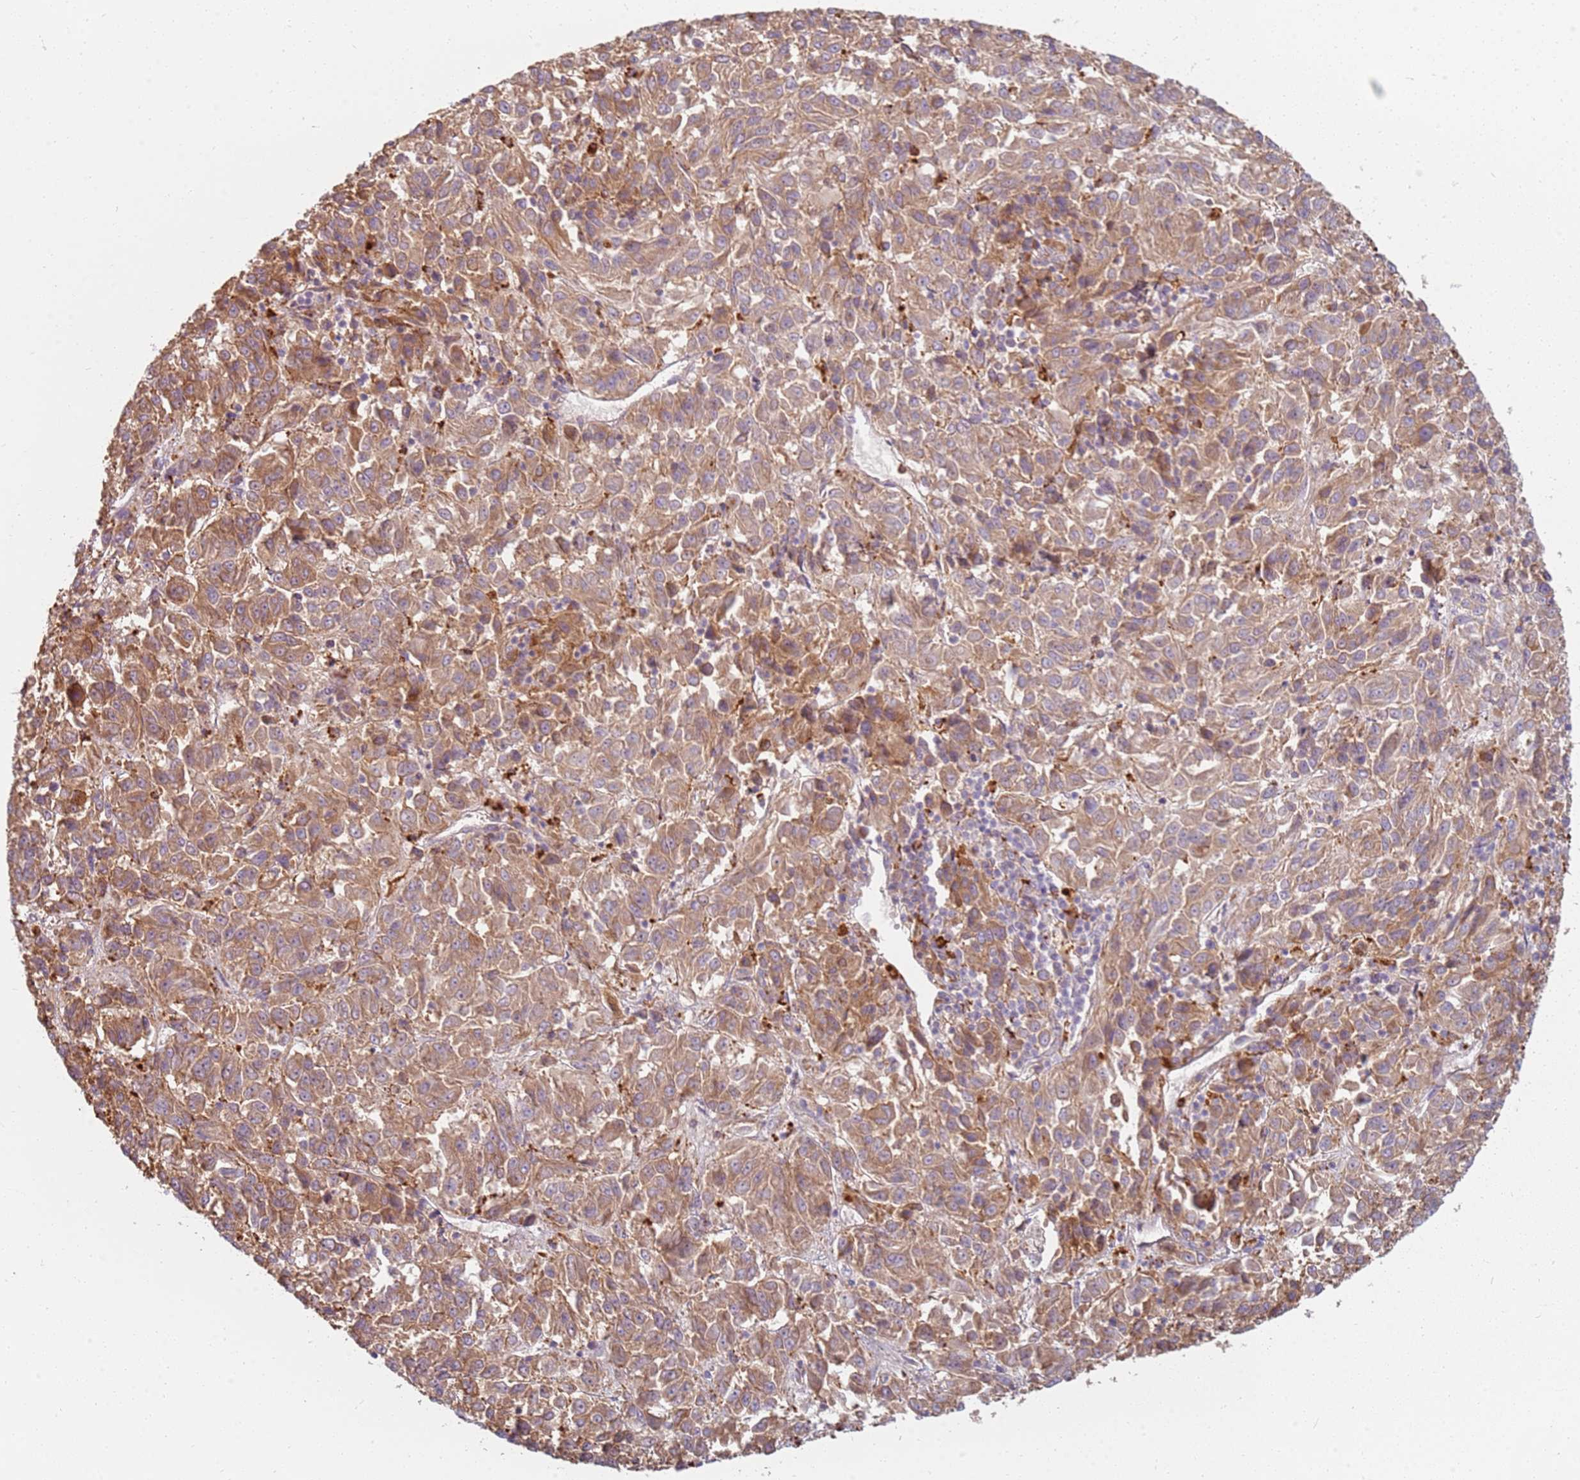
{"staining": {"intensity": "moderate", "quantity": ">75%", "location": "cytoplasmic/membranous"}, "tissue": "melanoma", "cell_type": "Tumor cells", "image_type": "cancer", "snomed": [{"axis": "morphology", "description": "Malignant melanoma, Metastatic site"}, {"axis": "topography", "description": "Lung"}], "caption": "There is medium levels of moderate cytoplasmic/membranous positivity in tumor cells of melanoma, as demonstrated by immunohistochemical staining (brown color).", "gene": "TMEM229B", "patient": {"sex": "male", "age": 64}}